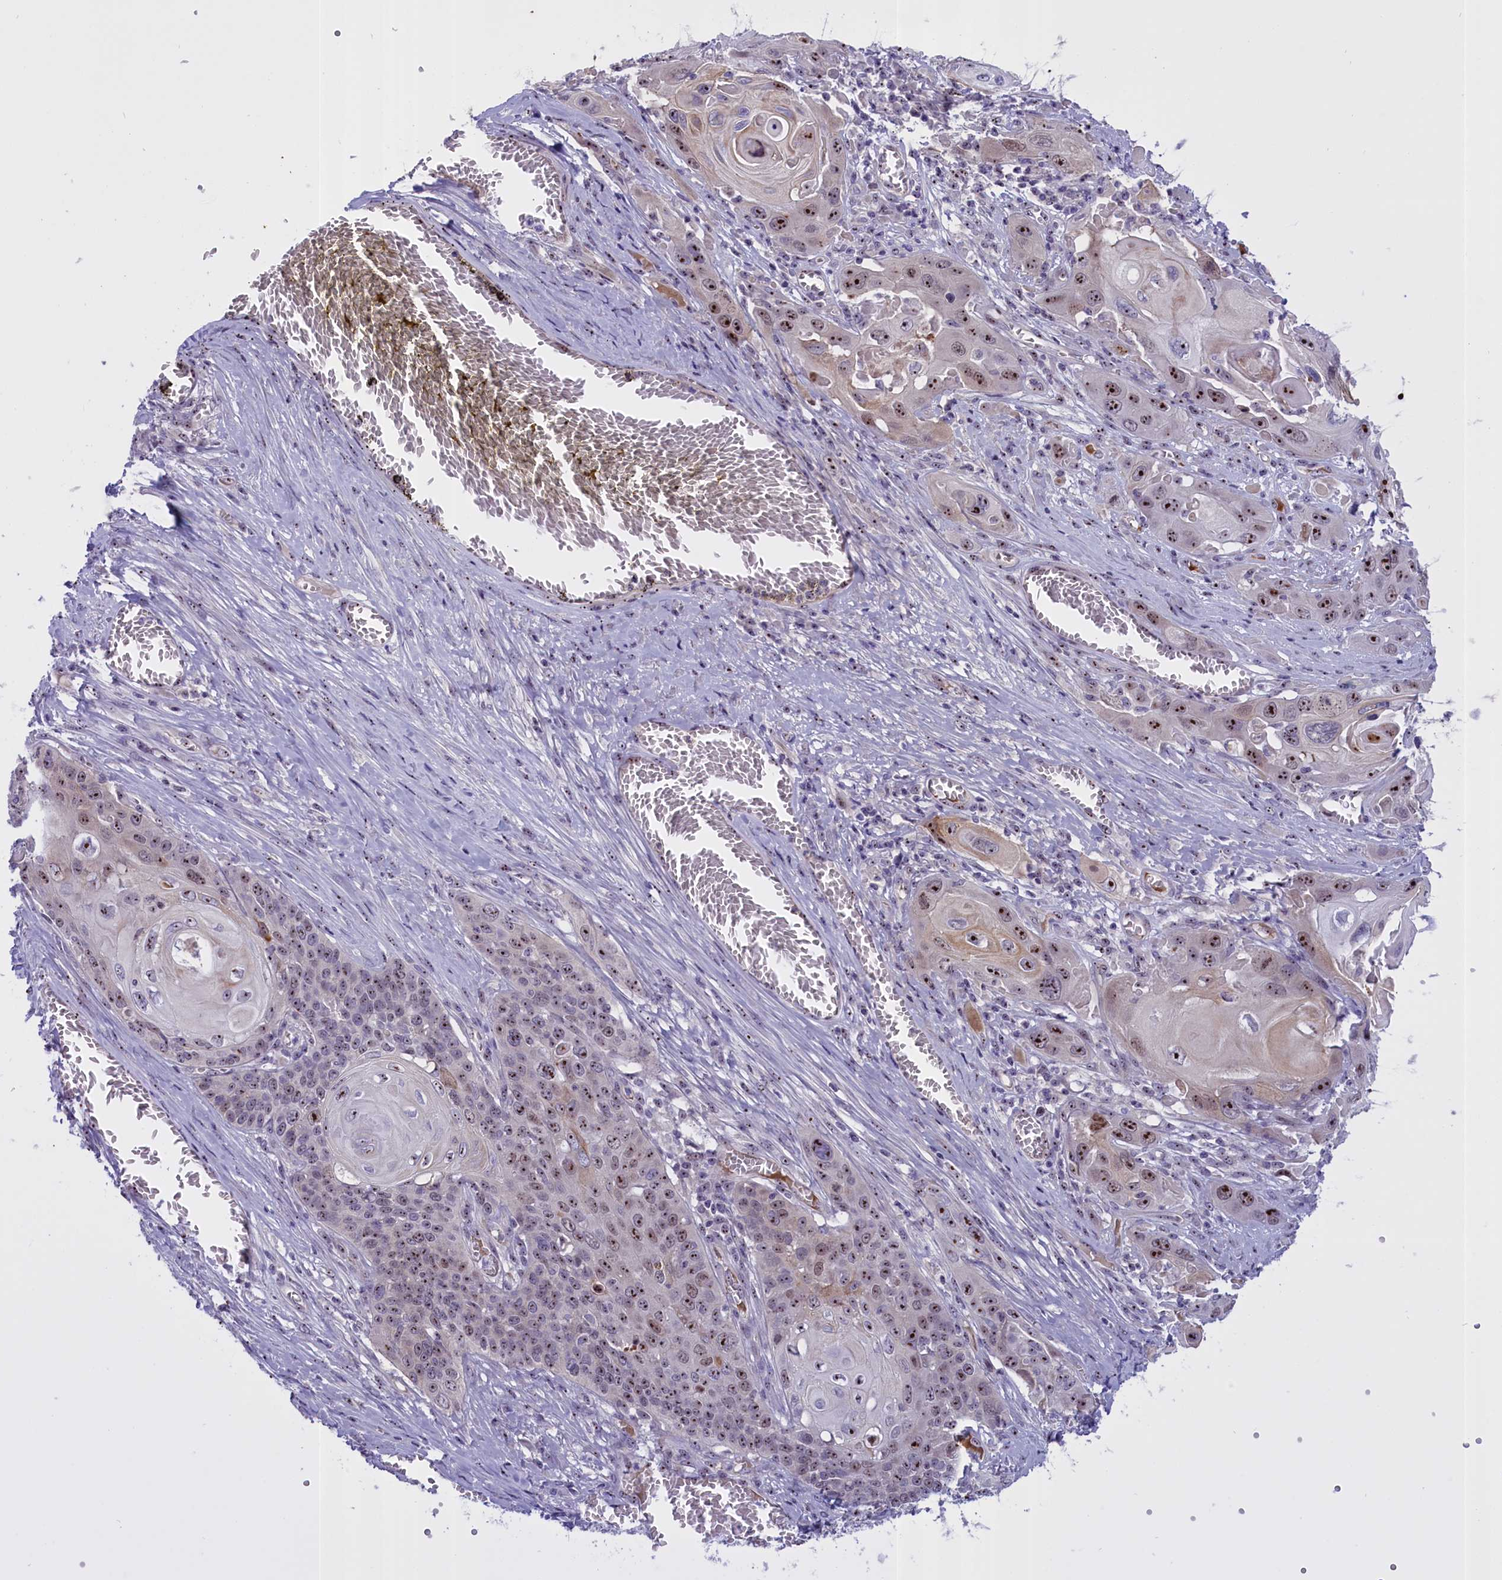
{"staining": {"intensity": "strong", "quantity": "25%-75%", "location": "nuclear"}, "tissue": "skin cancer", "cell_type": "Tumor cells", "image_type": "cancer", "snomed": [{"axis": "morphology", "description": "Squamous cell carcinoma, NOS"}, {"axis": "topography", "description": "Skin"}], "caption": "High-power microscopy captured an immunohistochemistry (IHC) histopathology image of skin cancer, revealing strong nuclear staining in about 25%-75% of tumor cells.", "gene": "TBL3", "patient": {"sex": "male", "age": 55}}